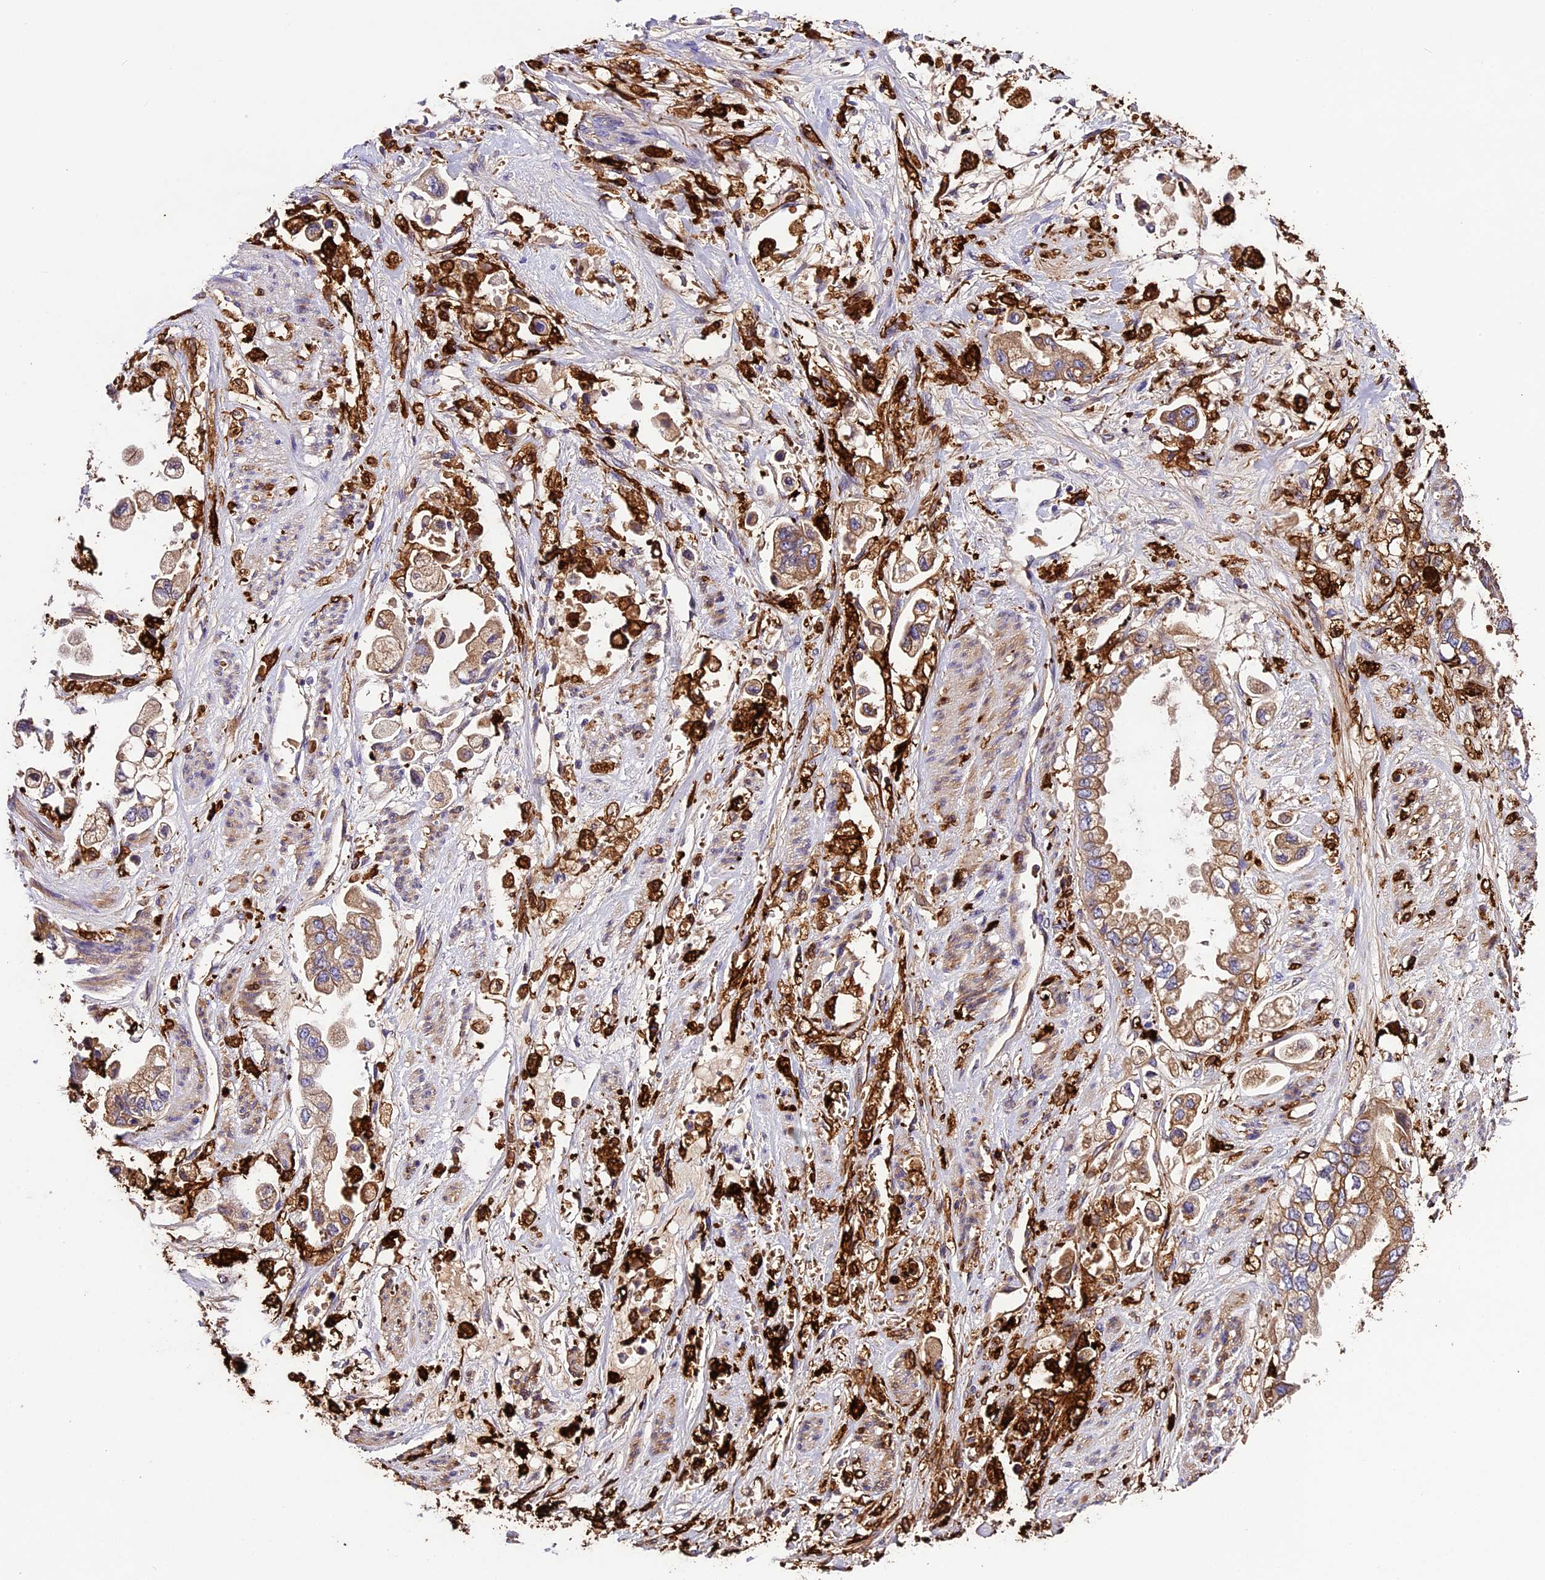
{"staining": {"intensity": "weak", "quantity": ">75%", "location": "cytoplasmic/membranous"}, "tissue": "stomach cancer", "cell_type": "Tumor cells", "image_type": "cancer", "snomed": [{"axis": "morphology", "description": "Adenocarcinoma, NOS"}, {"axis": "topography", "description": "Stomach"}], "caption": "Weak cytoplasmic/membranous positivity for a protein is appreciated in about >75% of tumor cells of adenocarcinoma (stomach) using IHC.", "gene": "CILP2", "patient": {"sex": "male", "age": 62}}